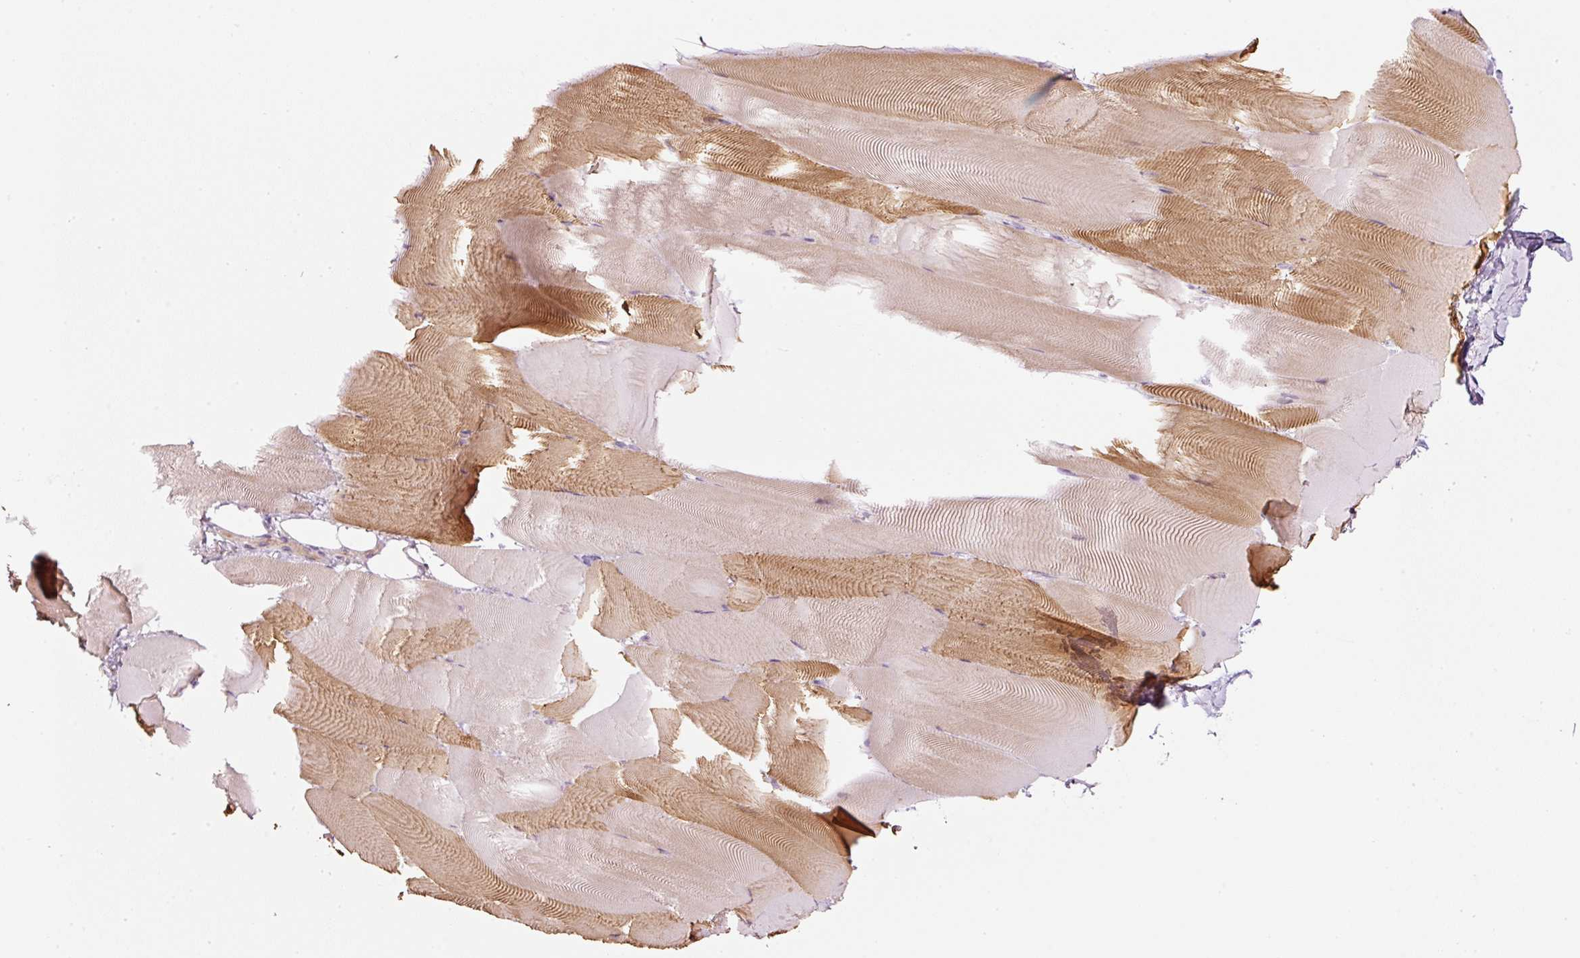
{"staining": {"intensity": "moderate", "quantity": "25%-75%", "location": "cytoplasmic/membranous"}, "tissue": "skeletal muscle", "cell_type": "Myocytes", "image_type": "normal", "snomed": [{"axis": "morphology", "description": "Normal tissue, NOS"}, {"axis": "topography", "description": "Skeletal muscle"}], "caption": "There is medium levels of moderate cytoplasmic/membranous staining in myocytes of unremarkable skeletal muscle, as demonstrated by immunohistochemical staining (brown color).", "gene": "SIPA1", "patient": {"sex": "female", "age": 64}}